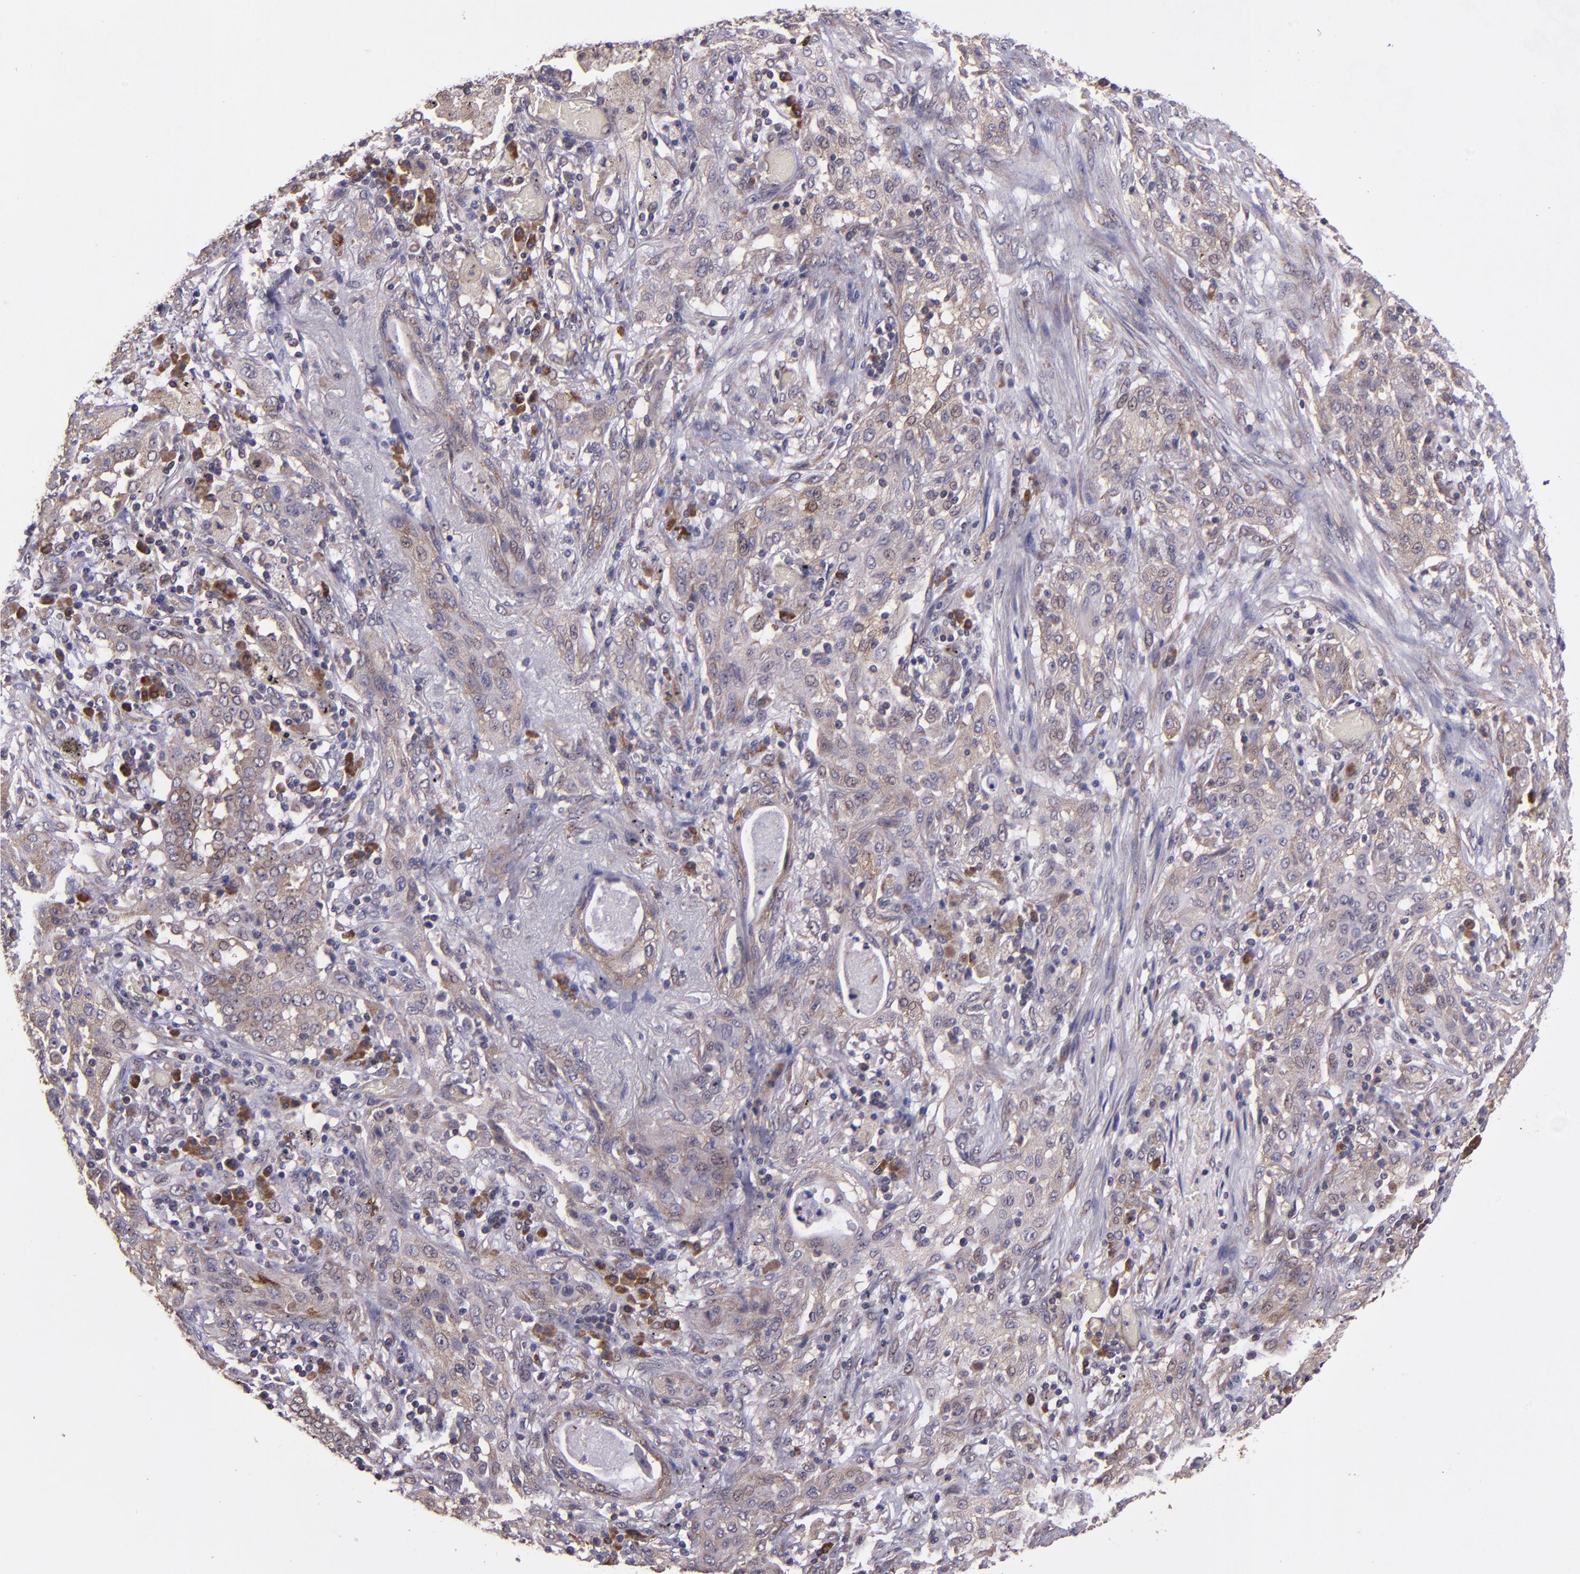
{"staining": {"intensity": "weak", "quantity": ">75%", "location": "cytoplasmic/membranous"}, "tissue": "lung cancer", "cell_type": "Tumor cells", "image_type": "cancer", "snomed": [{"axis": "morphology", "description": "Squamous cell carcinoma, NOS"}, {"axis": "topography", "description": "Lung"}], "caption": "Lung squamous cell carcinoma stained for a protein (brown) displays weak cytoplasmic/membranous positive expression in approximately >75% of tumor cells.", "gene": "USP51", "patient": {"sex": "female", "age": 47}}